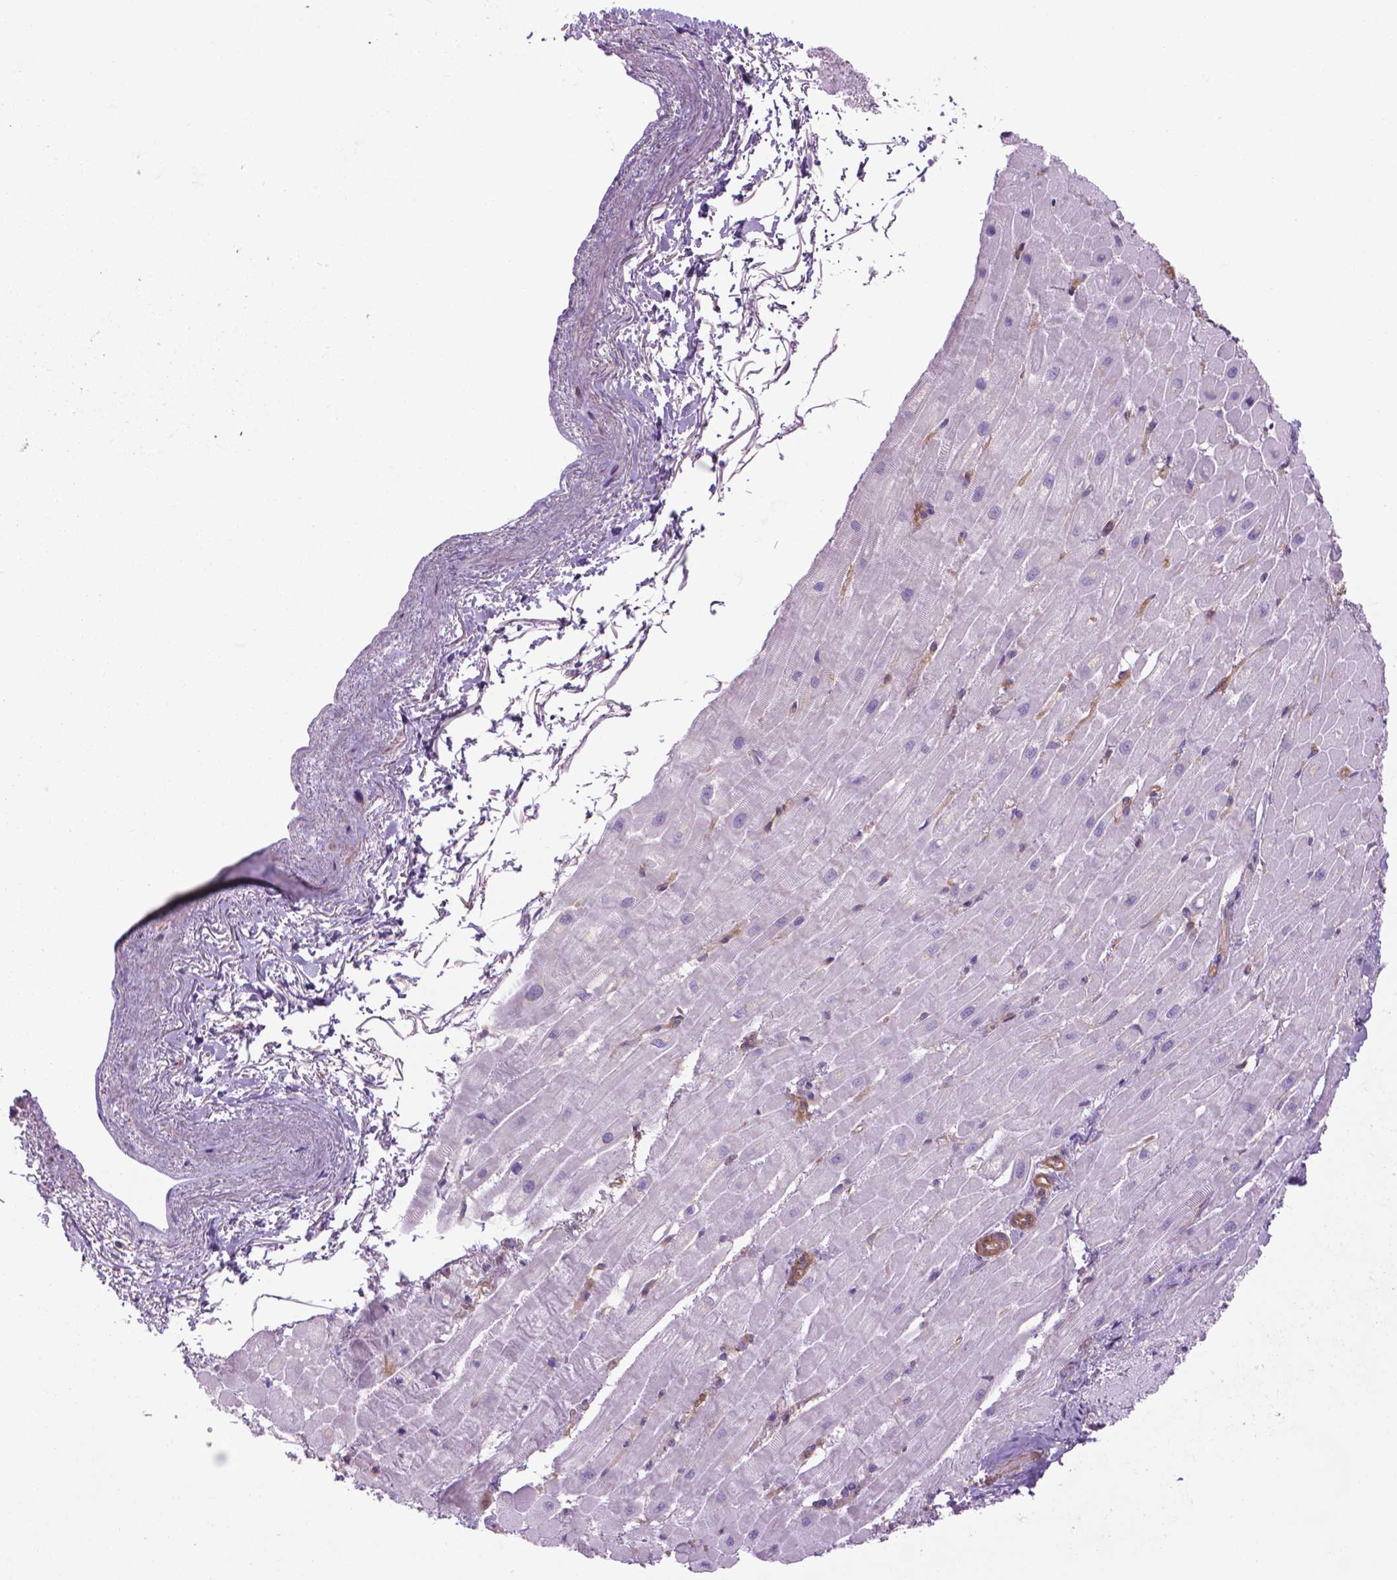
{"staining": {"intensity": "weak", "quantity": "<25%", "location": "cytoplasmic/membranous"}, "tissue": "heart muscle", "cell_type": "Cardiomyocytes", "image_type": "normal", "snomed": [{"axis": "morphology", "description": "Normal tissue, NOS"}, {"axis": "topography", "description": "Heart"}], "caption": "Immunohistochemistry photomicrograph of unremarkable heart muscle stained for a protein (brown), which displays no staining in cardiomyocytes. (DAB (3,3'-diaminobenzidine) immunohistochemistry, high magnification).", "gene": "CORO1B", "patient": {"sex": "male", "age": 62}}